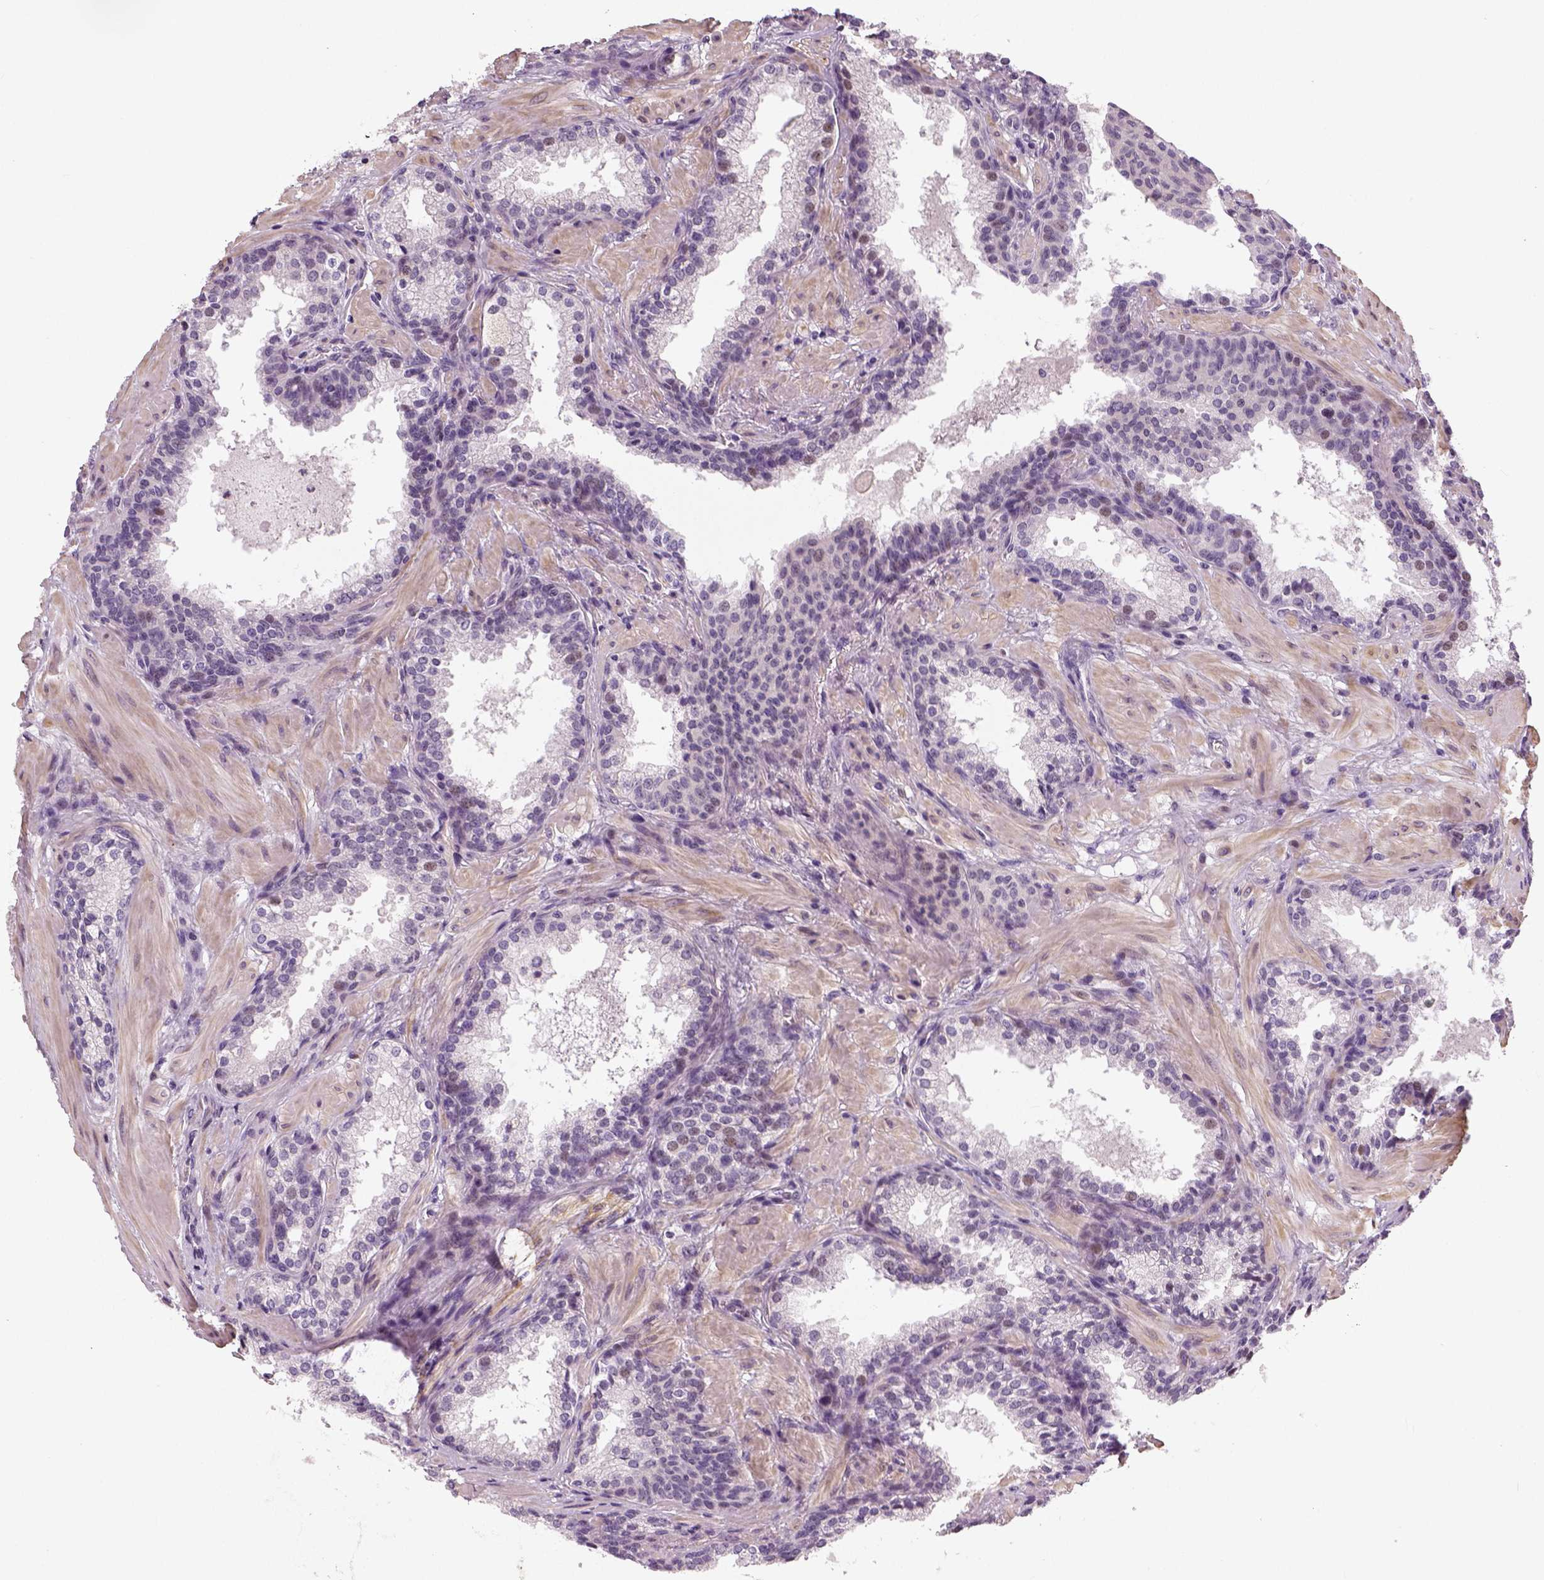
{"staining": {"intensity": "negative", "quantity": "none", "location": "none"}, "tissue": "prostate cancer", "cell_type": "Tumor cells", "image_type": "cancer", "snomed": [{"axis": "morphology", "description": "Adenocarcinoma, Low grade"}, {"axis": "topography", "description": "Prostate"}], "caption": "This photomicrograph is of prostate low-grade adenocarcinoma stained with immunohistochemistry to label a protein in brown with the nuclei are counter-stained blue. There is no staining in tumor cells.", "gene": "NECAB1", "patient": {"sex": "male", "age": 56}}